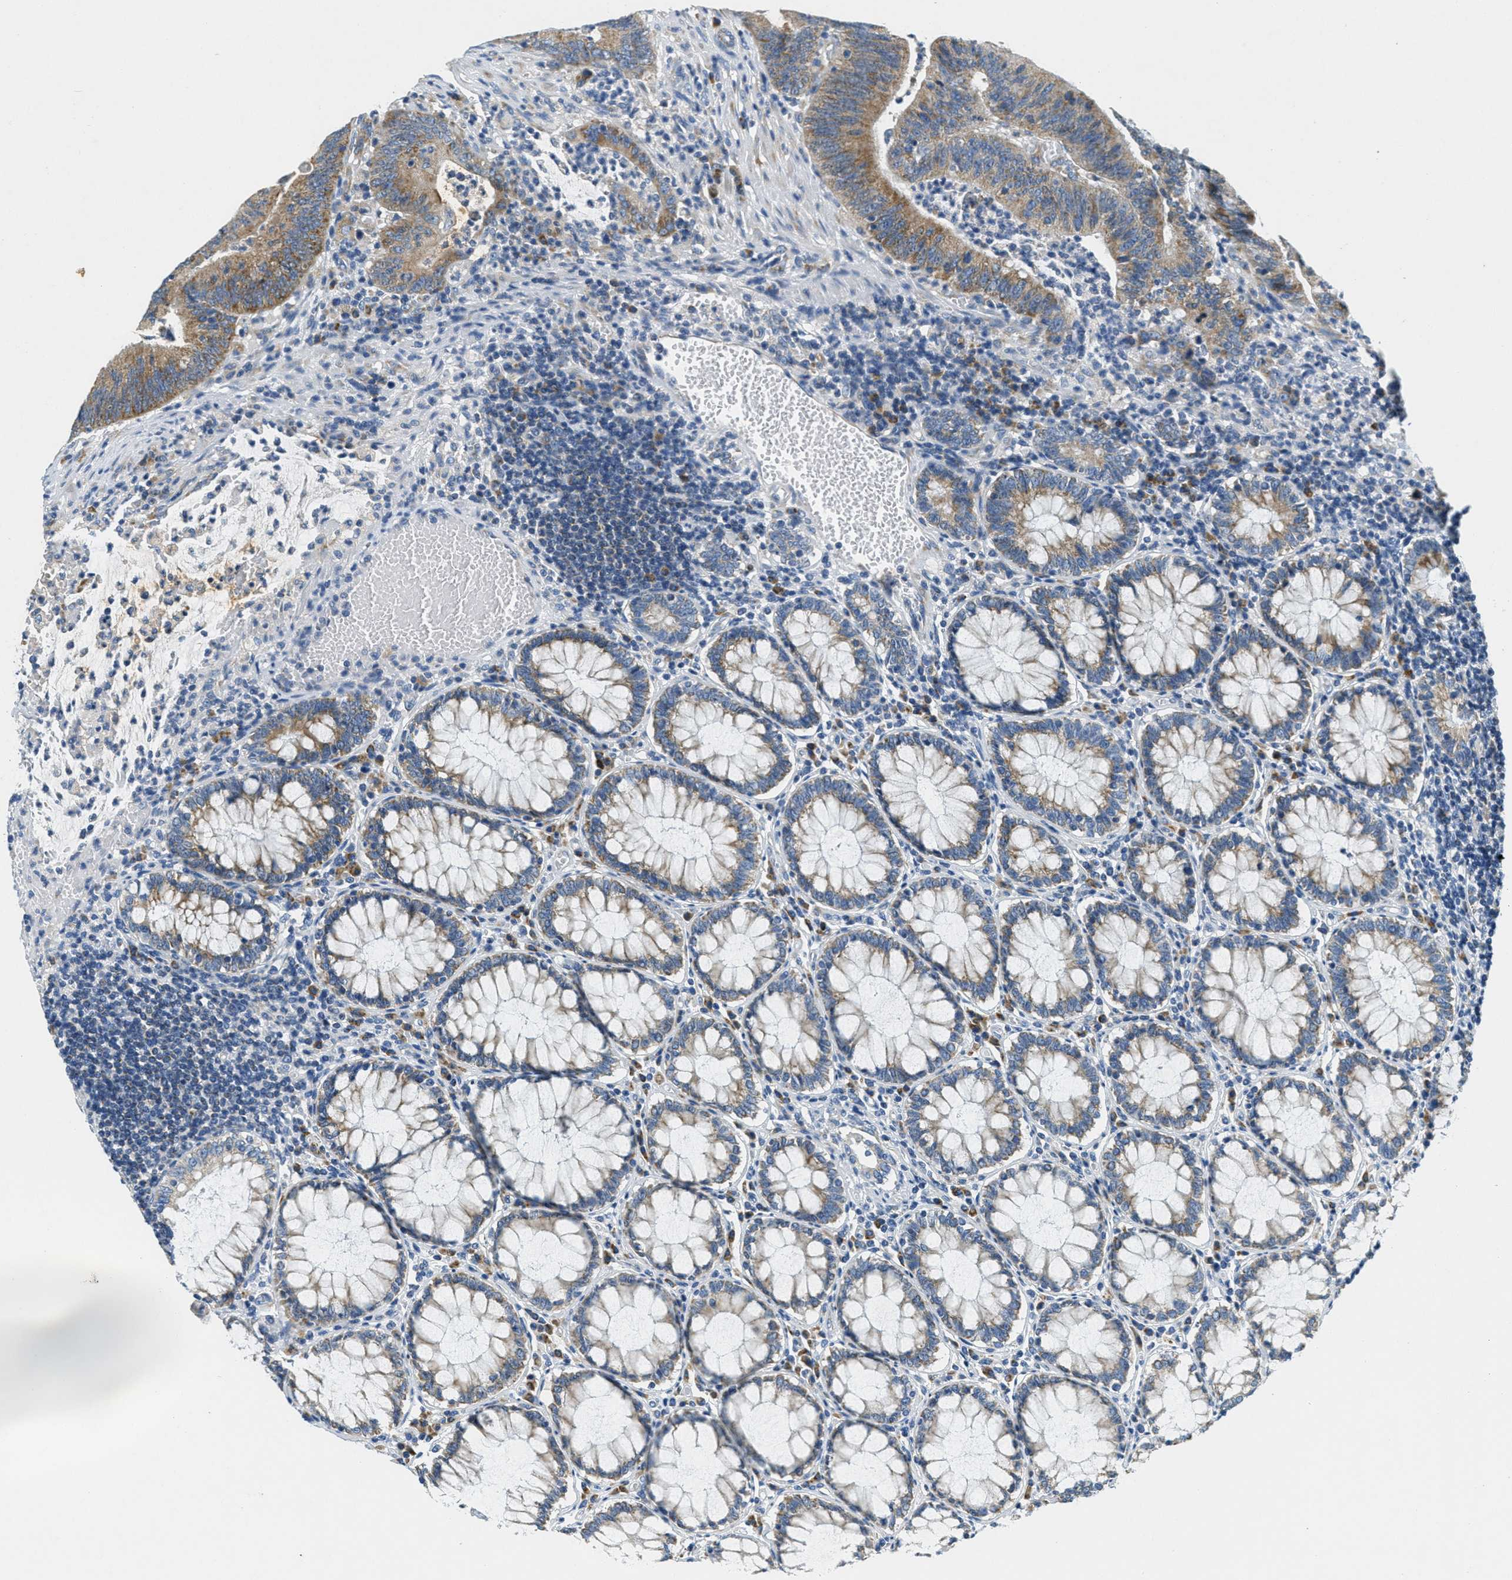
{"staining": {"intensity": "moderate", "quantity": ">75%", "location": "cytoplasmic/membranous"}, "tissue": "colorectal cancer", "cell_type": "Tumor cells", "image_type": "cancer", "snomed": [{"axis": "morphology", "description": "Normal tissue, NOS"}, {"axis": "morphology", "description": "Adenocarcinoma, NOS"}, {"axis": "topography", "description": "Rectum"}], "caption": "Tumor cells show medium levels of moderate cytoplasmic/membranous positivity in approximately >75% of cells in human colorectal adenocarcinoma. The staining is performed using DAB (3,3'-diaminobenzidine) brown chromogen to label protein expression. The nuclei are counter-stained blue using hematoxylin.", "gene": "CA4", "patient": {"sex": "female", "age": 66}}